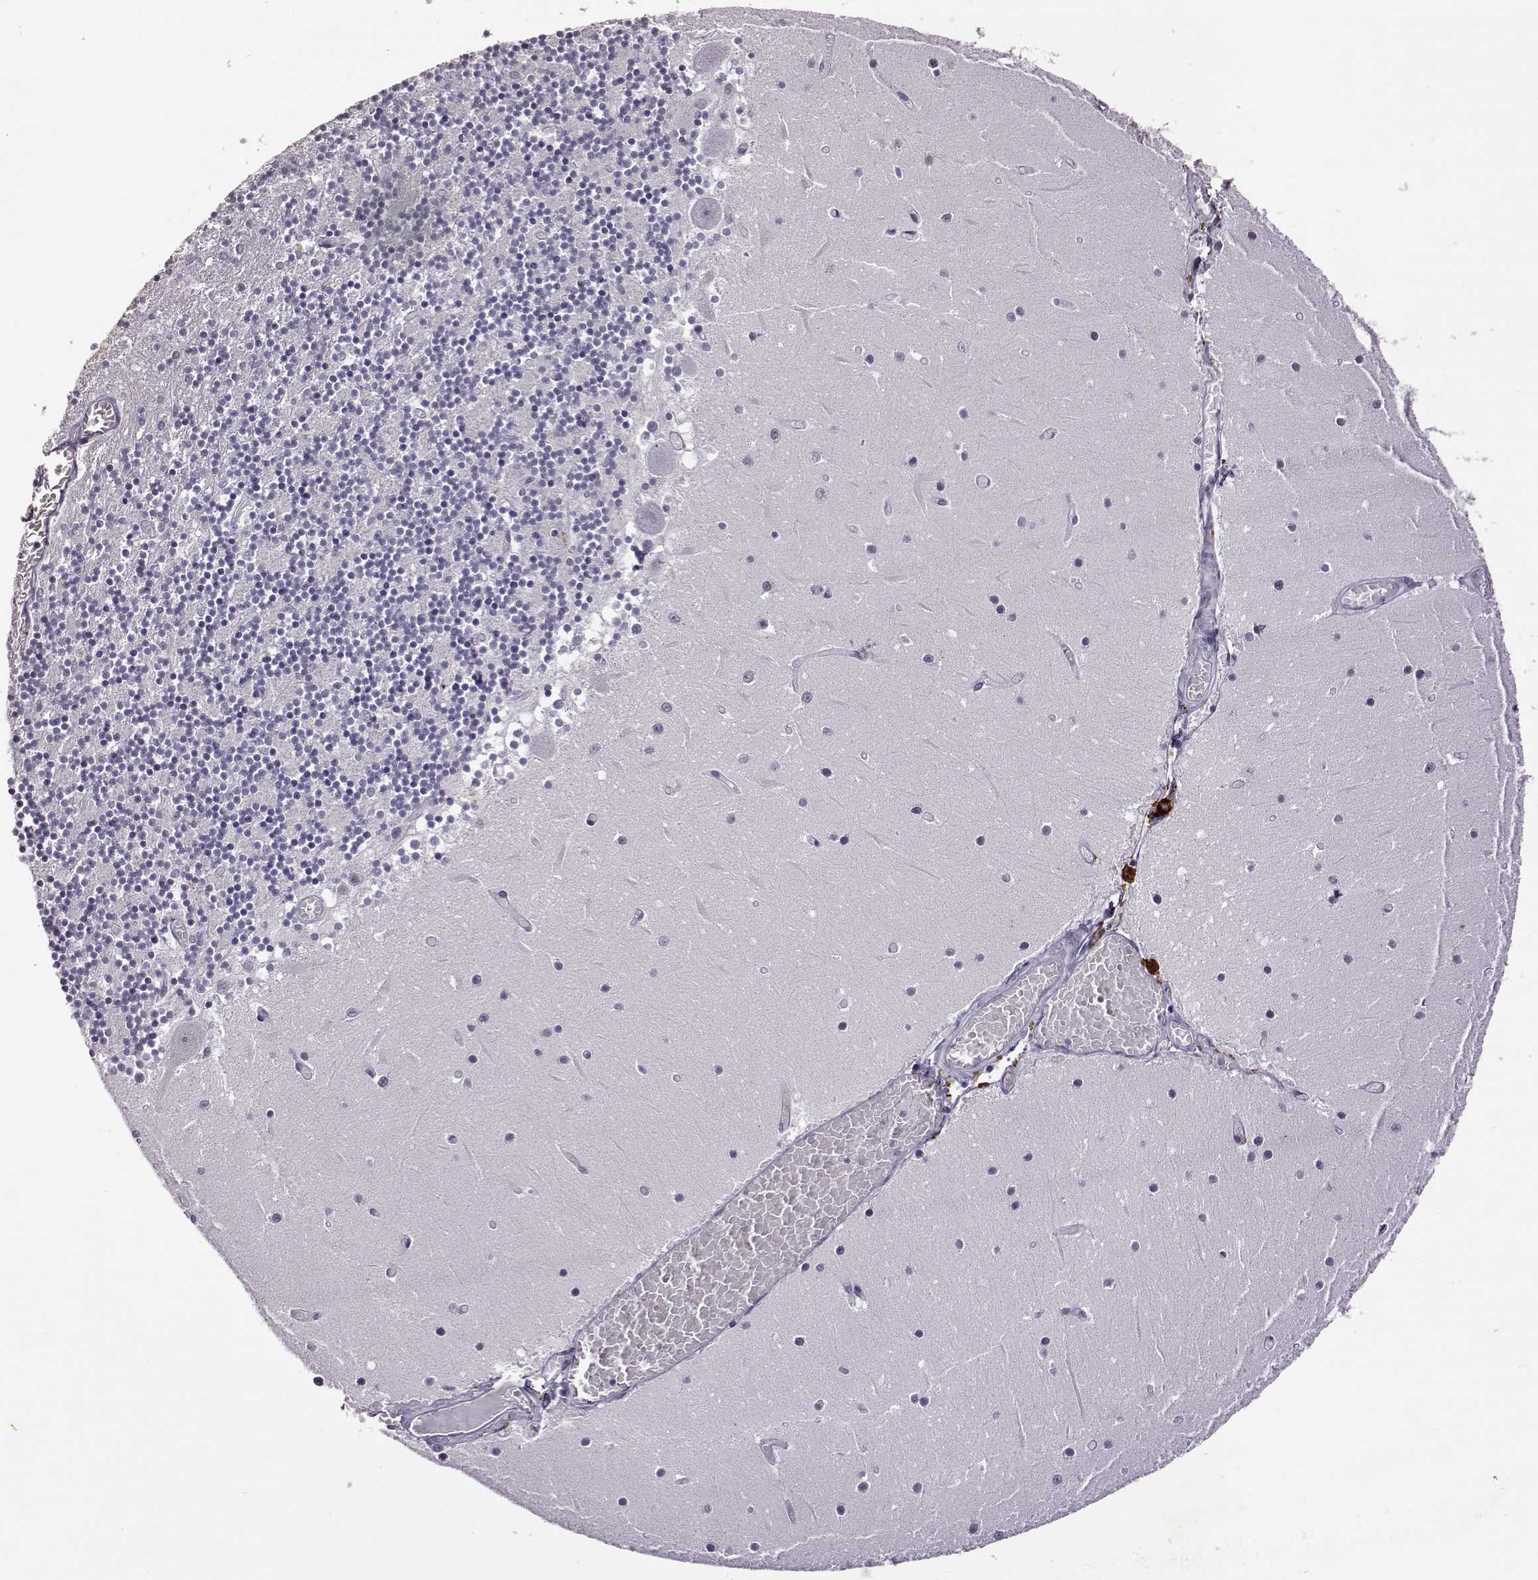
{"staining": {"intensity": "negative", "quantity": "none", "location": "none"}, "tissue": "cerebellum", "cell_type": "Cells in granular layer", "image_type": "normal", "snomed": [{"axis": "morphology", "description": "Normal tissue, NOS"}, {"axis": "topography", "description": "Cerebellum"}], "caption": "High magnification brightfield microscopy of benign cerebellum stained with DAB (brown) and counterstained with hematoxylin (blue): cells in granular layer show no significant expression. (Brightfield microscopy of DAB immunohistochemistry at high magnification).", "gene": "VGF", "patient": {"sex": "female", "age": 28}}